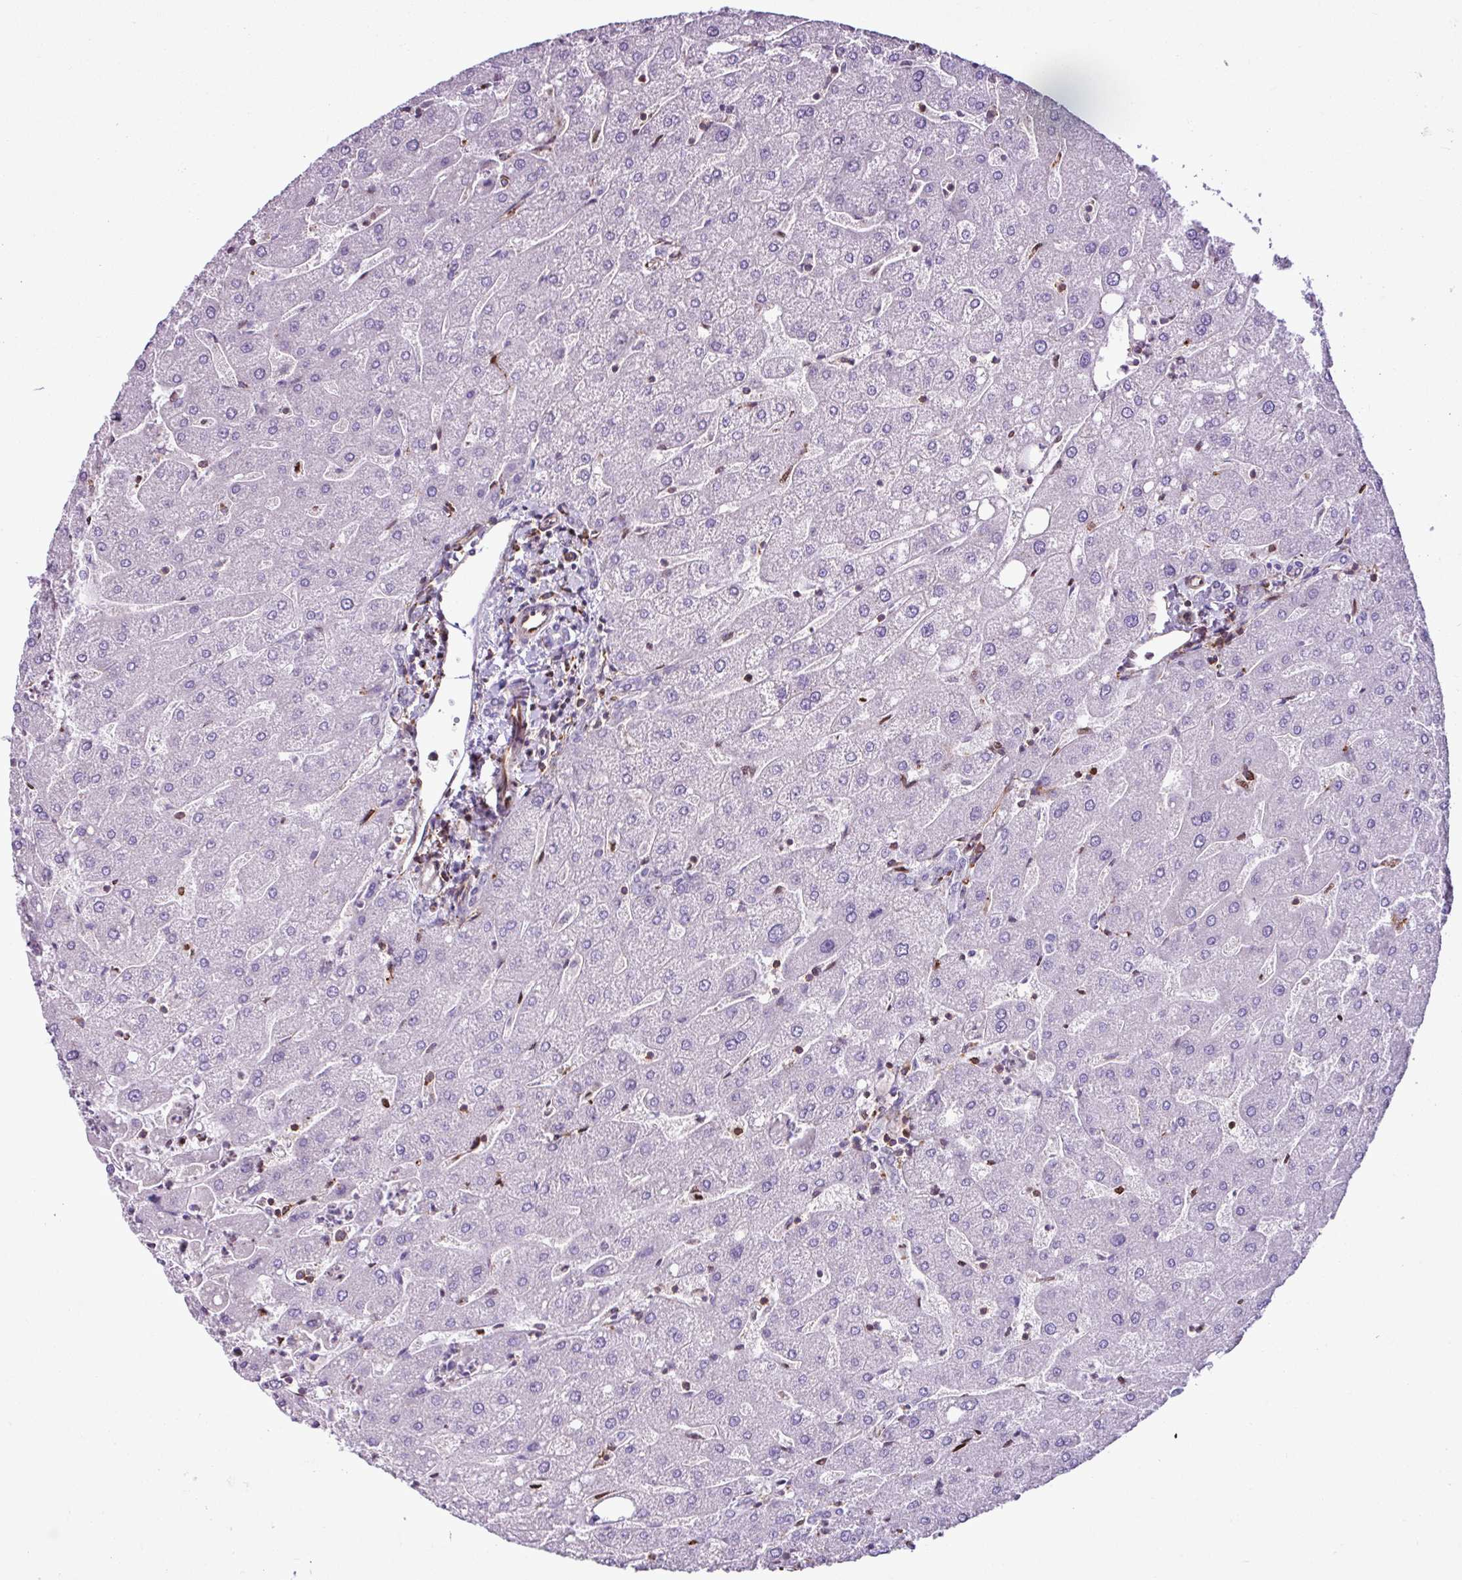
{"staining": {"intensity": "negative", "quantity": "none", "location": "none"}, "tissue": "liver", "cell_type": "Cholangiocytes", "image_type": "normal", "snomed": [{"axis": "morphology", "description": "Normal tissue, NOS"}, {"axis": "topography", "description": "Liver"}], "caption": "This histopathology image is of unremarkable liver stained with immunohistochemistry to label a protein in brown with the nuclei are counter-stained blue. There is no positivity in cholangiocytes.", "gene": "EME2", "patient": {"sex": "male", "age": 67}}